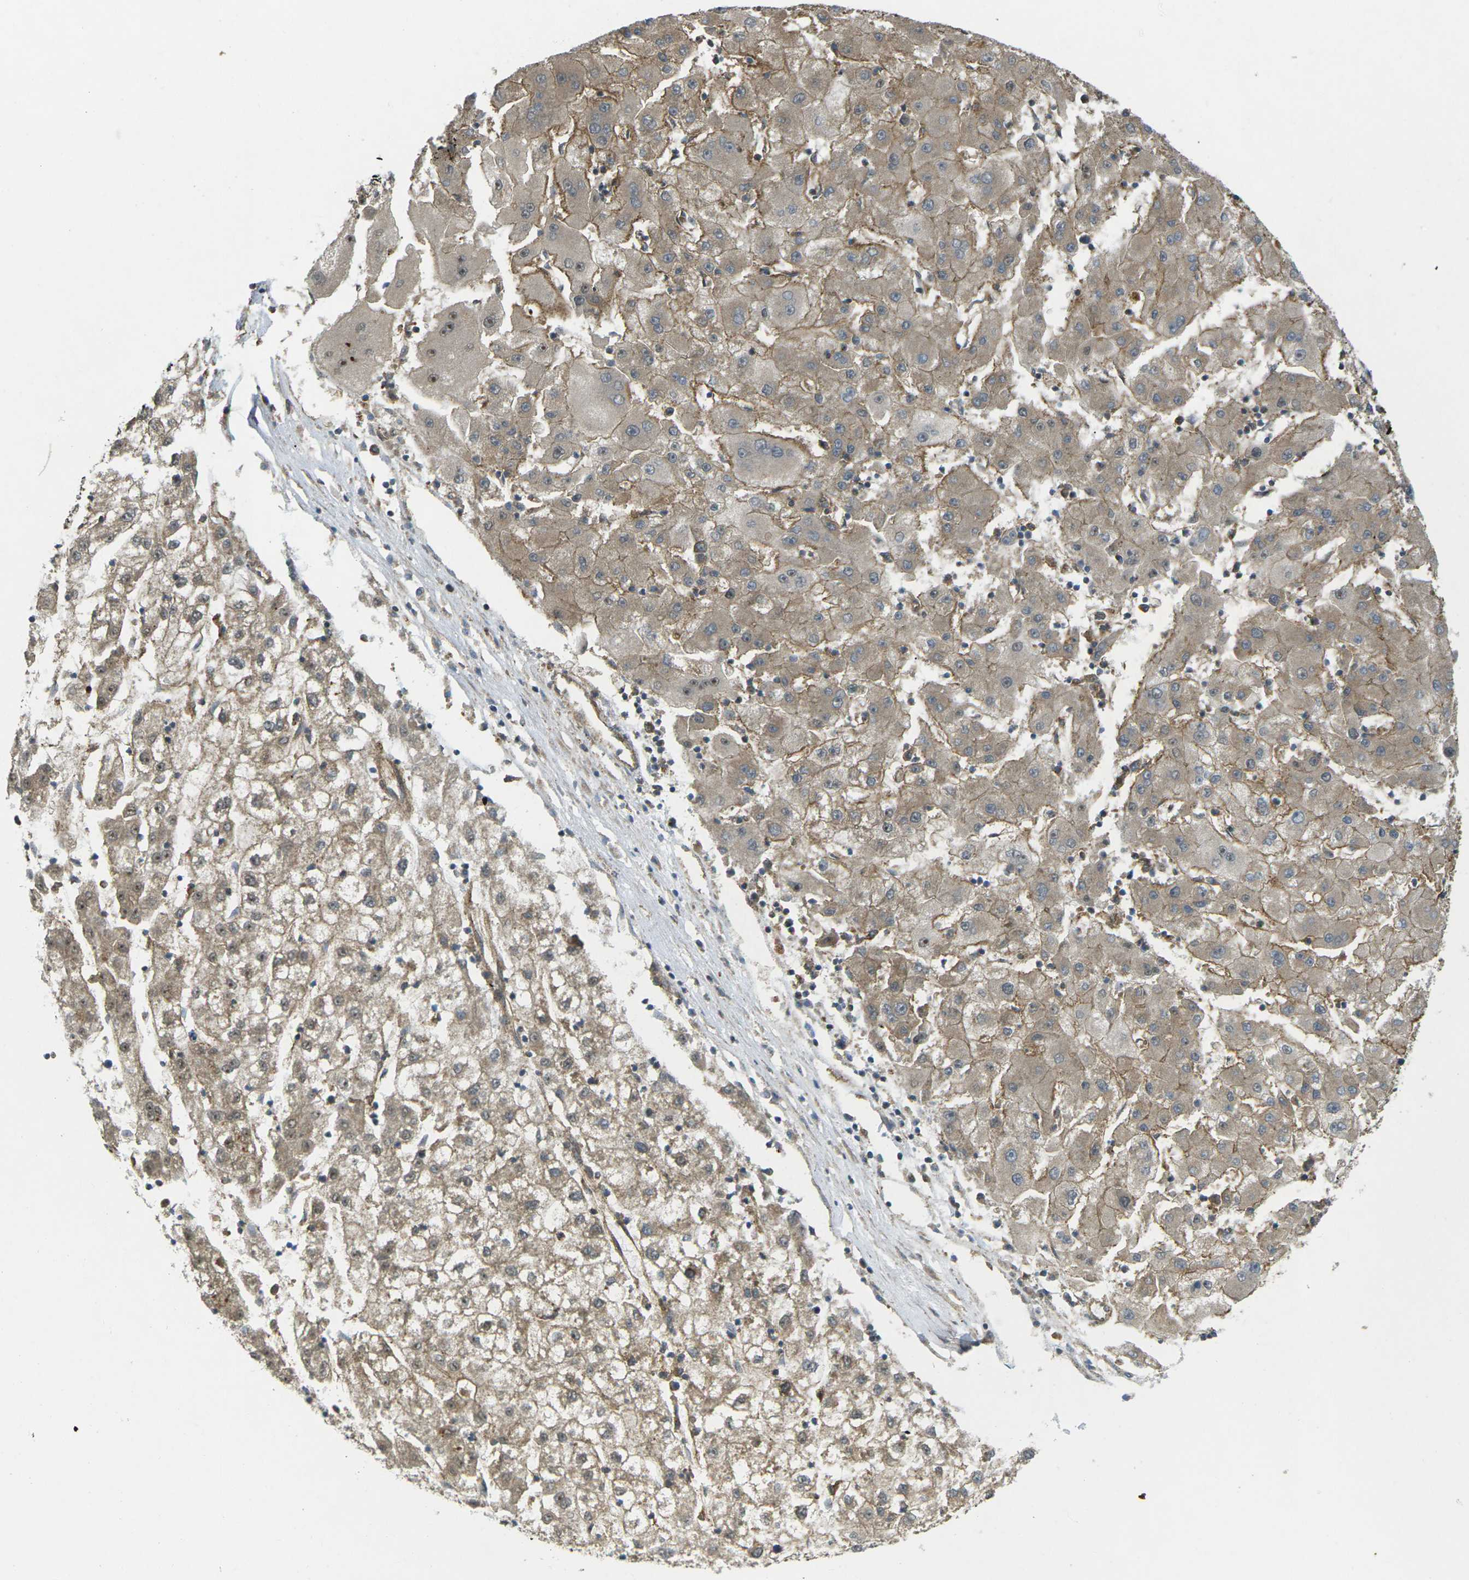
{"staining": {"intensity": "weak", "quantity": ">75%", "location": "cytoplasmic/membranous"}, "tissue": "liver cancer", "cell_type": "Tumor cells", "image_type": "cancer", "snomed": [{"axis": "morphology", "description": "Carcinoma, Hepatocellular, NOS"}, {"axis": "topography", "description": "Liver"}], "caption": "This histopathology image shows IHC staining of human liver hepatocellular carcinoma, with low weak cytoplasmic/membranous staining in approximately >75% of tumor cells.", "gene": "CHMP3", "patient": {"sex": "male", "age": 72}}